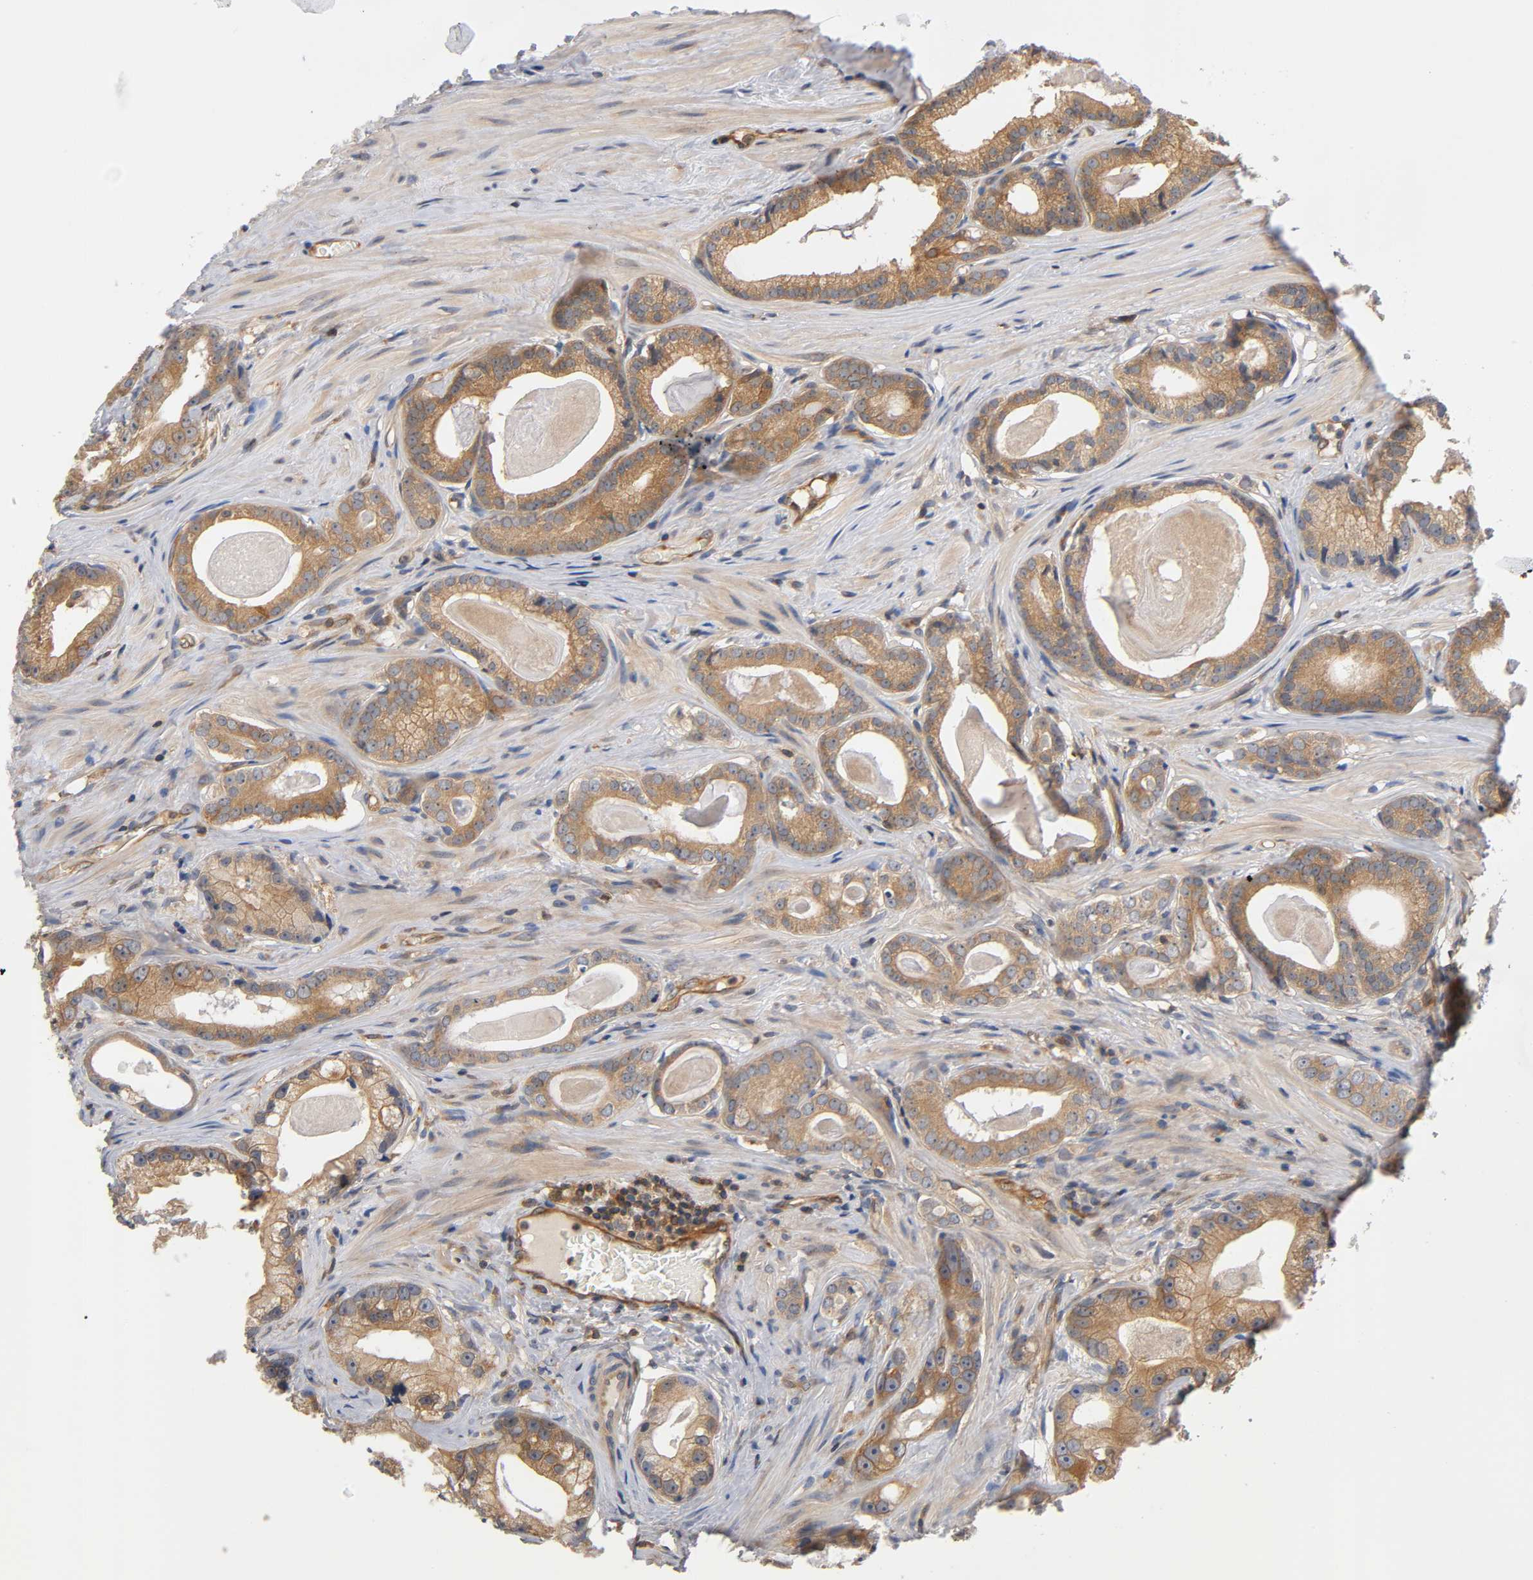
{"staining": {"intensity": "moderate", "quantity": ">75%", "location": "cytoplasmic/membranous"}, "tissue": "prostate cancer", "cell_type": "Tumor cells", "image_type": "cancer", "snomed": [{"axis": "morphology", "description": "Adenocarcinoma, Low grade"}, {"axis": "topography", "description": "Prostate"}], "caption": "Immunohistochemistry (IHC) of human adenocarcinoma (low-grade) (prostate) reveals medium levels of moderate cytoplasmic/membranous positivity in about >75% of tumor cells.", "gene": "PRKAB1", "patient": {"sex": "male", "age": 59}}